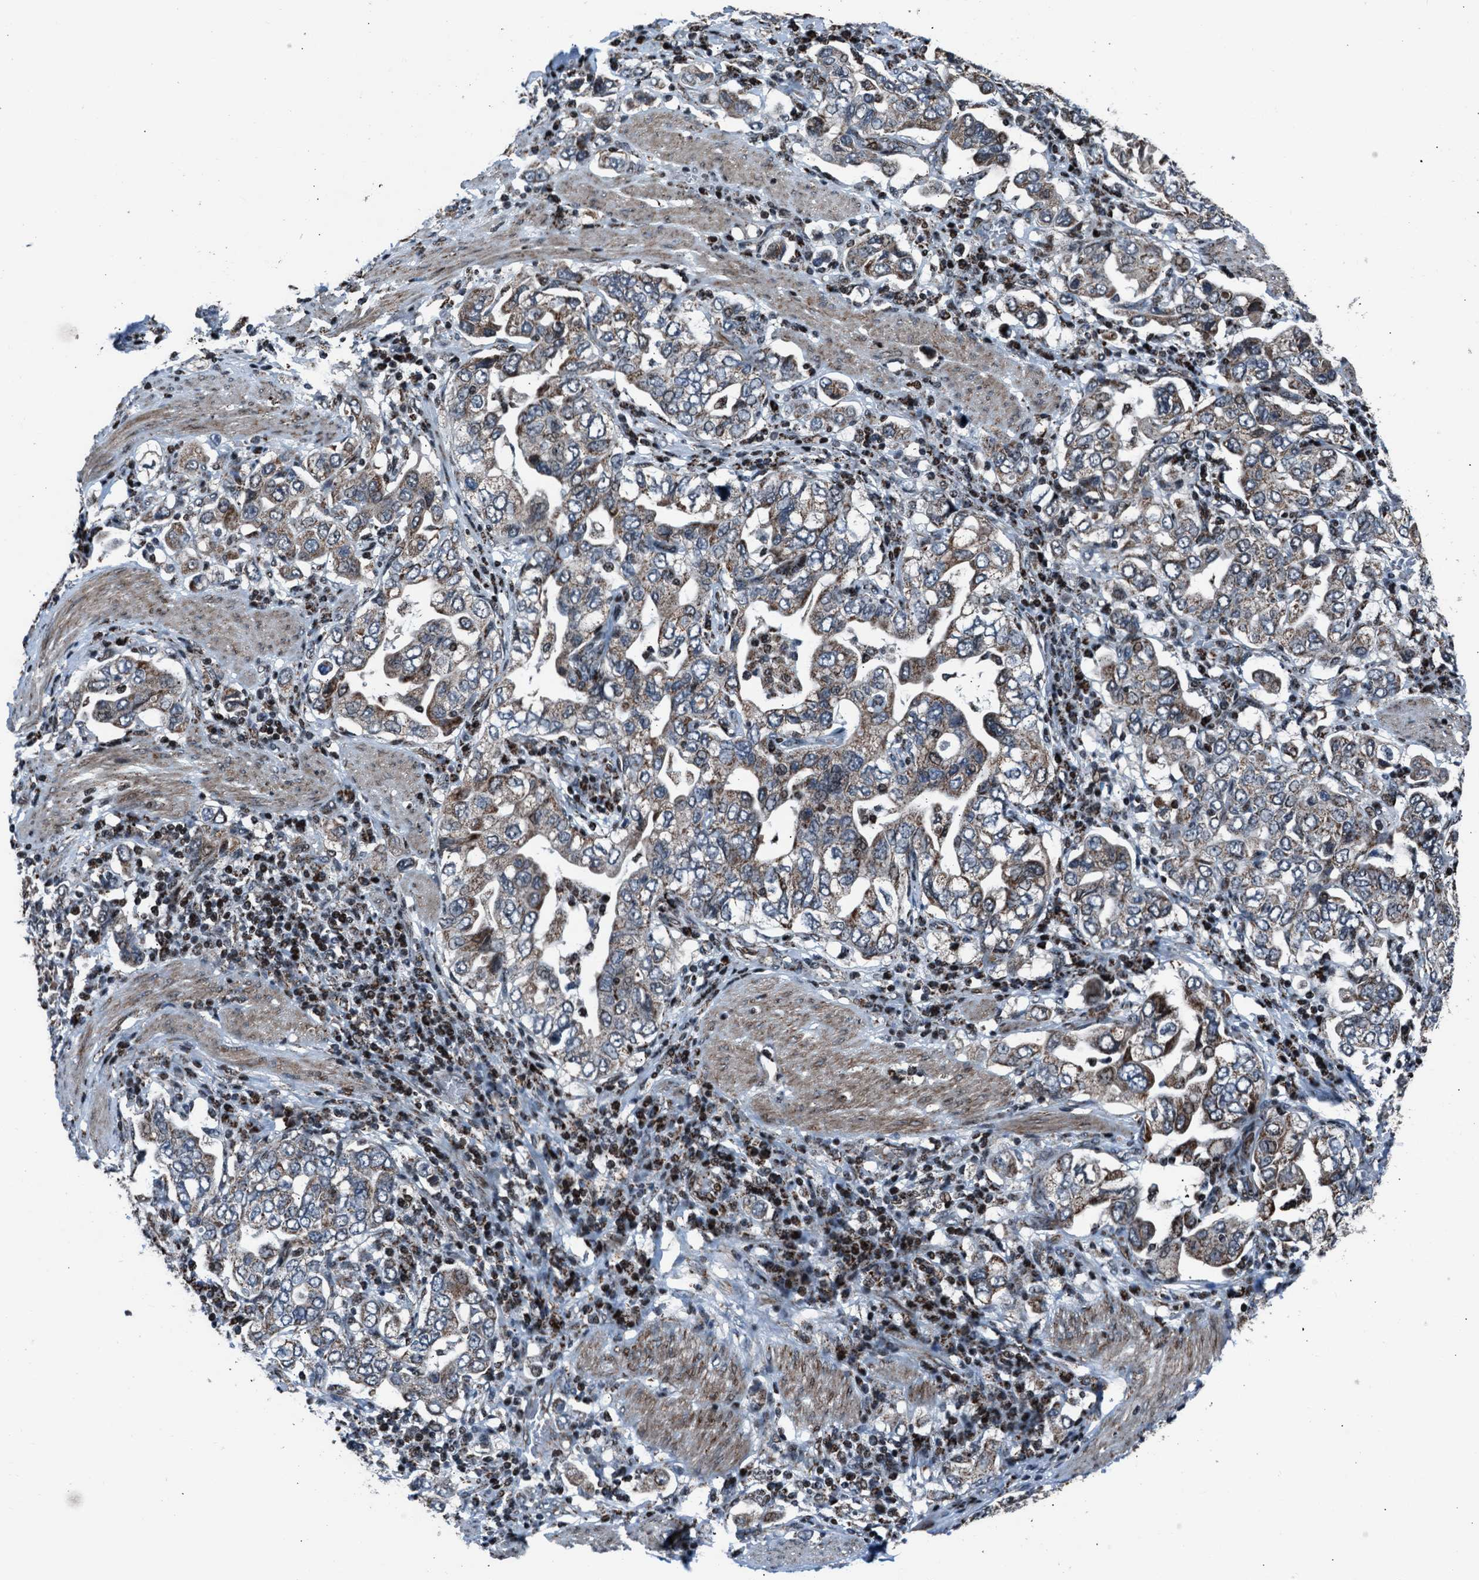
{"staining": {"intensity": "moderate", "quantity": ">75%", "location": "cytoplasmic/membranous"}, "tissue": "stomach cancer", "cell_type": "Tumor cells", "image_type": "cancer", "snomed": [{"axis": "morphology", "description": "Adenocarcinoma, NOS"}, {"axis": "topography", "description": "Stomach, upper"}], "caption": "An IHC micrograph of neoplastic tissue is shown. Protein staining in brown shows moderate cytoplasmic/membranous positivity in stomach cancer (adenocarcinoma) within tumor cells.", "gene": "MORC3", "patient": {"sex": "male", "age": 62}}